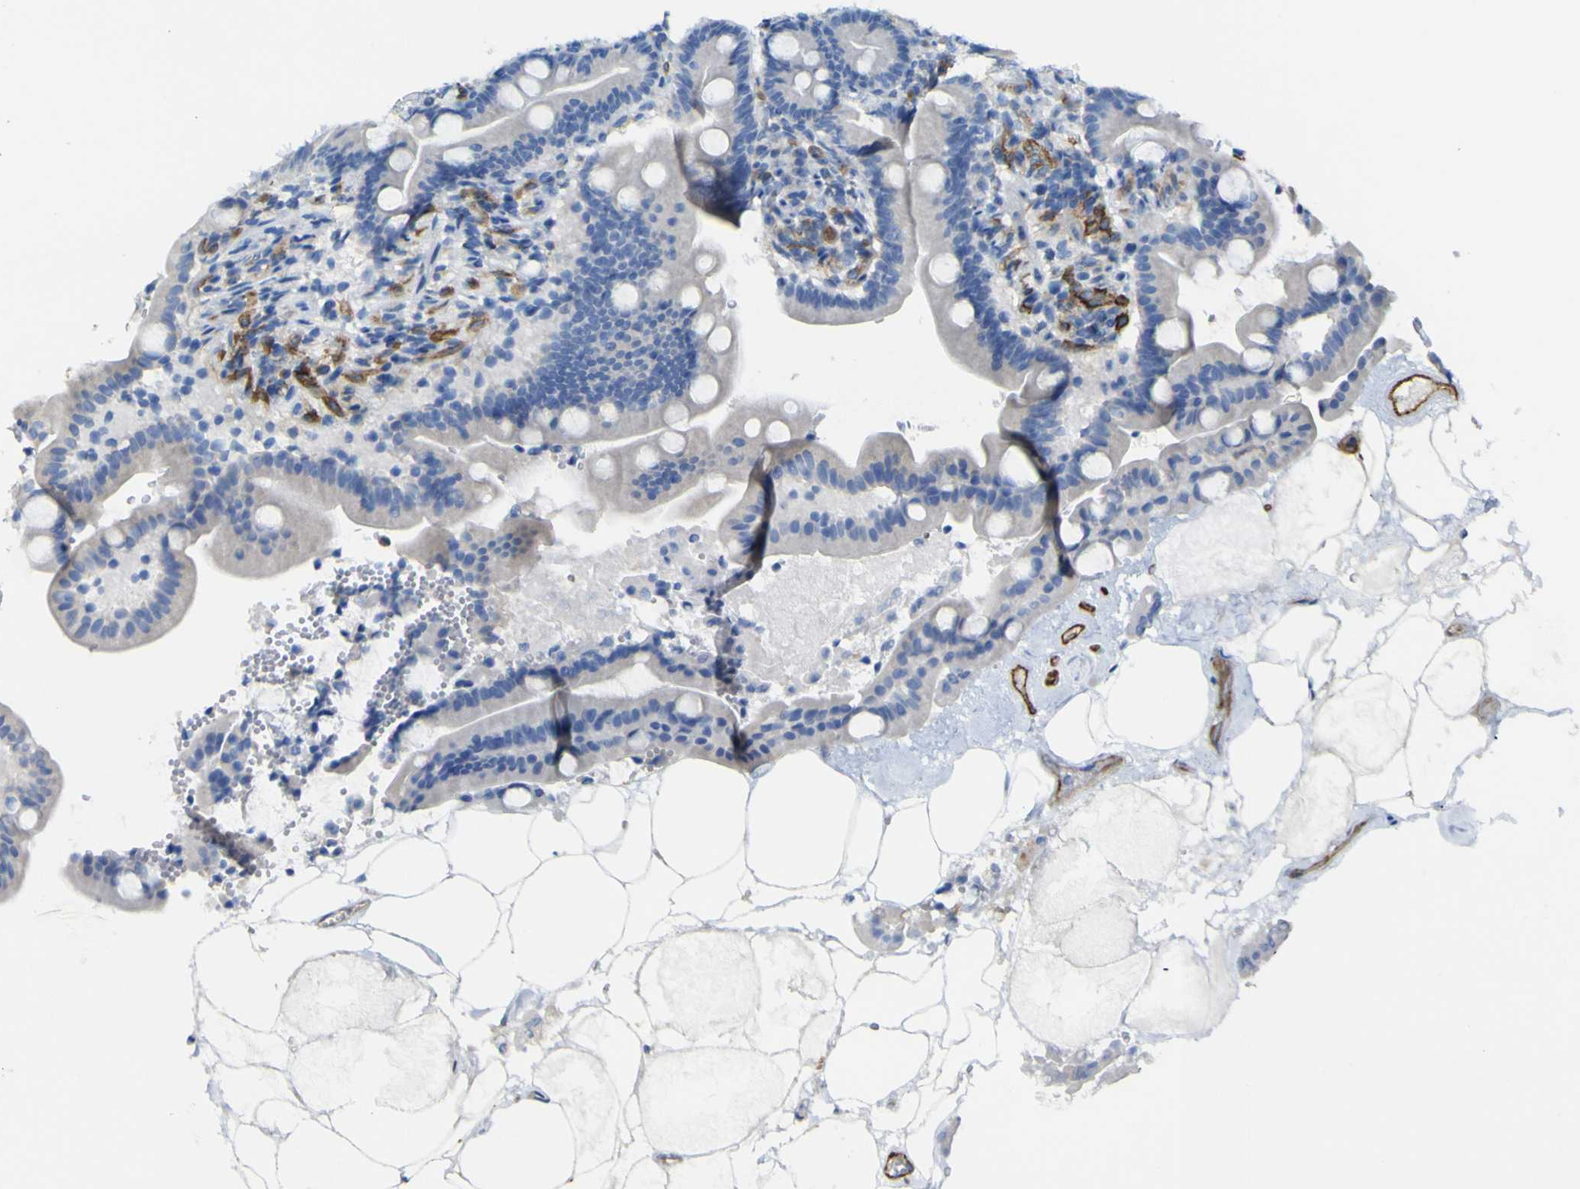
{"staining": {"intensity": "negative", "quantity": "none", "location": "none"}, "tissue": "duodenum", "cell_type": "Glandular cells", "image_type": "normal", "snomed": [{"axis": "morphology", "description": "Normal tissue, NOS"}, {"axis": "topography", "description": "Duodenum"}], "caption": "DAB immunohistochemical staining of unremarkable human duodenum shows no significant staining in glandular cells.", "gene": "CD93", "patient": {"sex": "male", "age": 54}}